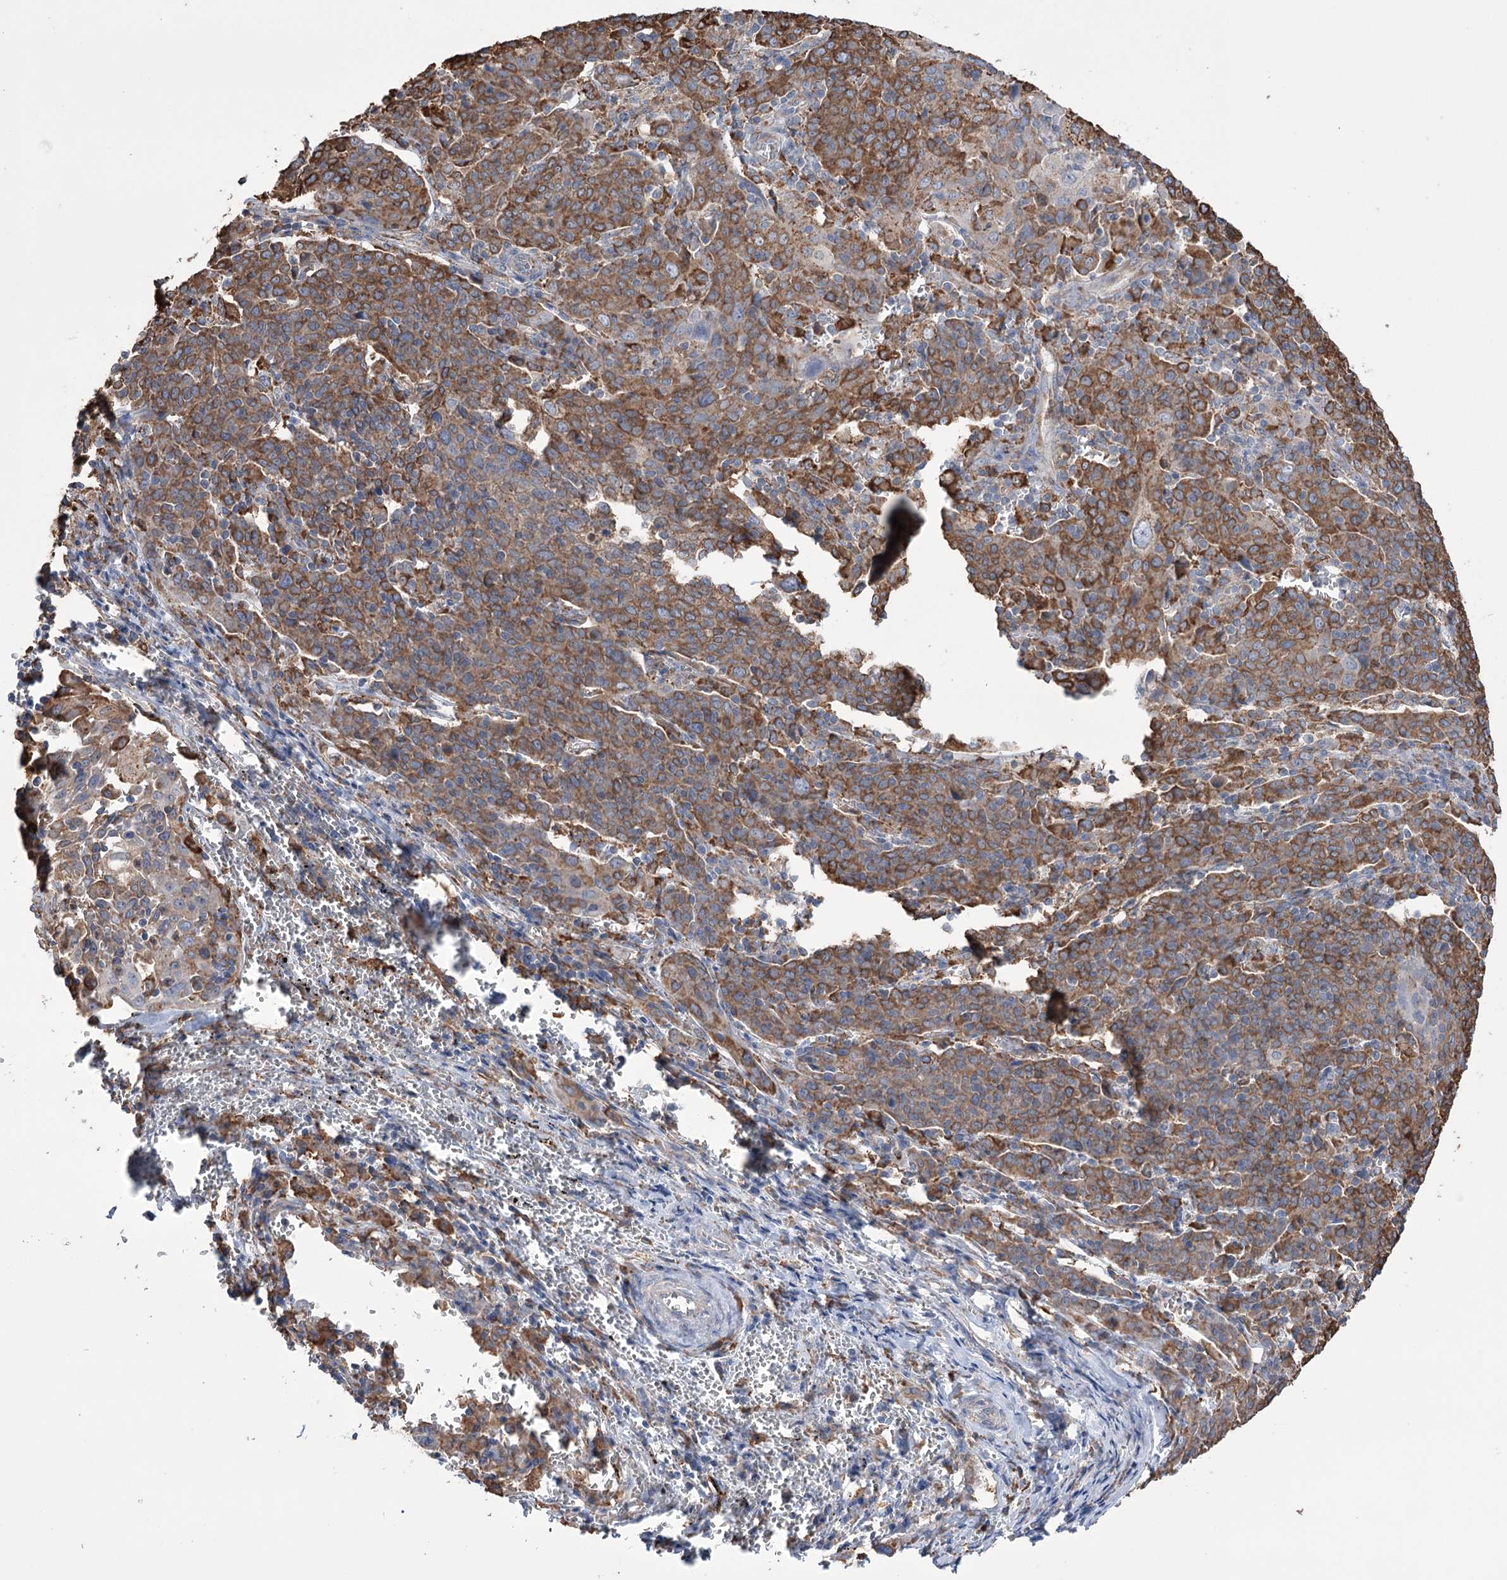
{"staining": {"intensity": "moderate", "quantity": ">75%", "location": "cytoplasmic/membranous"}, "tissue": "cervical cancer", "cell_type": "Tumor cells", "image_type": "cancer", "snomed": [{"axis": "morphology", "description": "Squamous cell carcinoma, NOS"}, {"axis": "topography", "description": "Cervix"}], "caption": "Protein positivity by IHC exhibits moderate cytoplasmic/membranous positivity in about >75% of tumor cells in cervical cancer. (brown staining indicates protein expression, while blue staining denotes nuclei).", "gene": "TRIM71", "patient": {"sex": "female", "age": 67}}